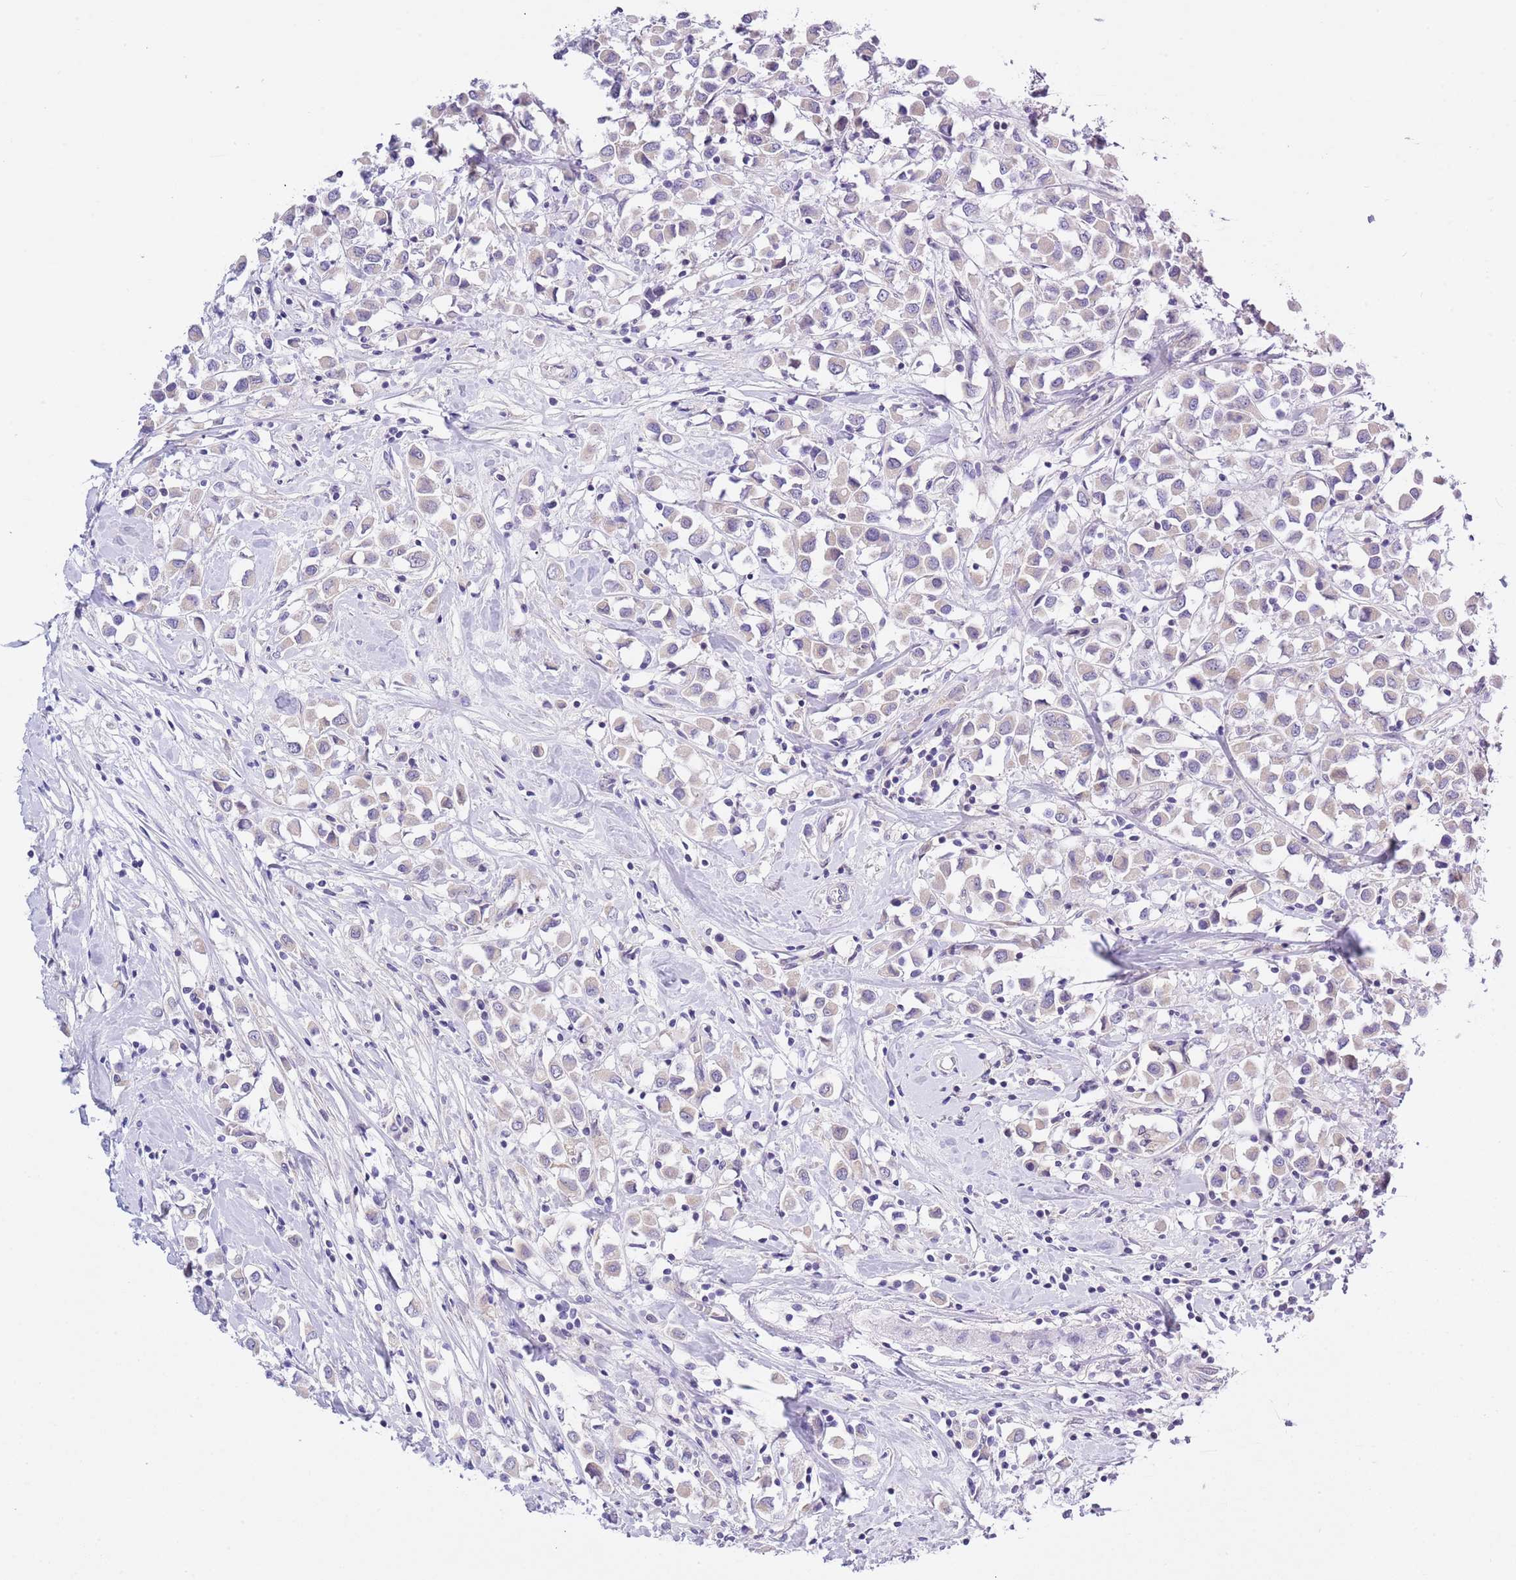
{"staining": {"intensity": "negative", "quantity": "none", "location": "none"}, "tissue": "breast cancer", "cell_type": "Tumor cells", "image_type": "cancer", "snomed": [{"axis": "morphology", "description": "Duct carcinoma"}, {"axis": "topography", "description": "Breast"}], "caption": "This is a micrograph of immunohistochemistry (IHC) staining of breast infiltrating ductal carcinoma, which shows no positivity in tumor cells.", "gene": "NET1", "patient": {"sex": "female", "age": 61}}